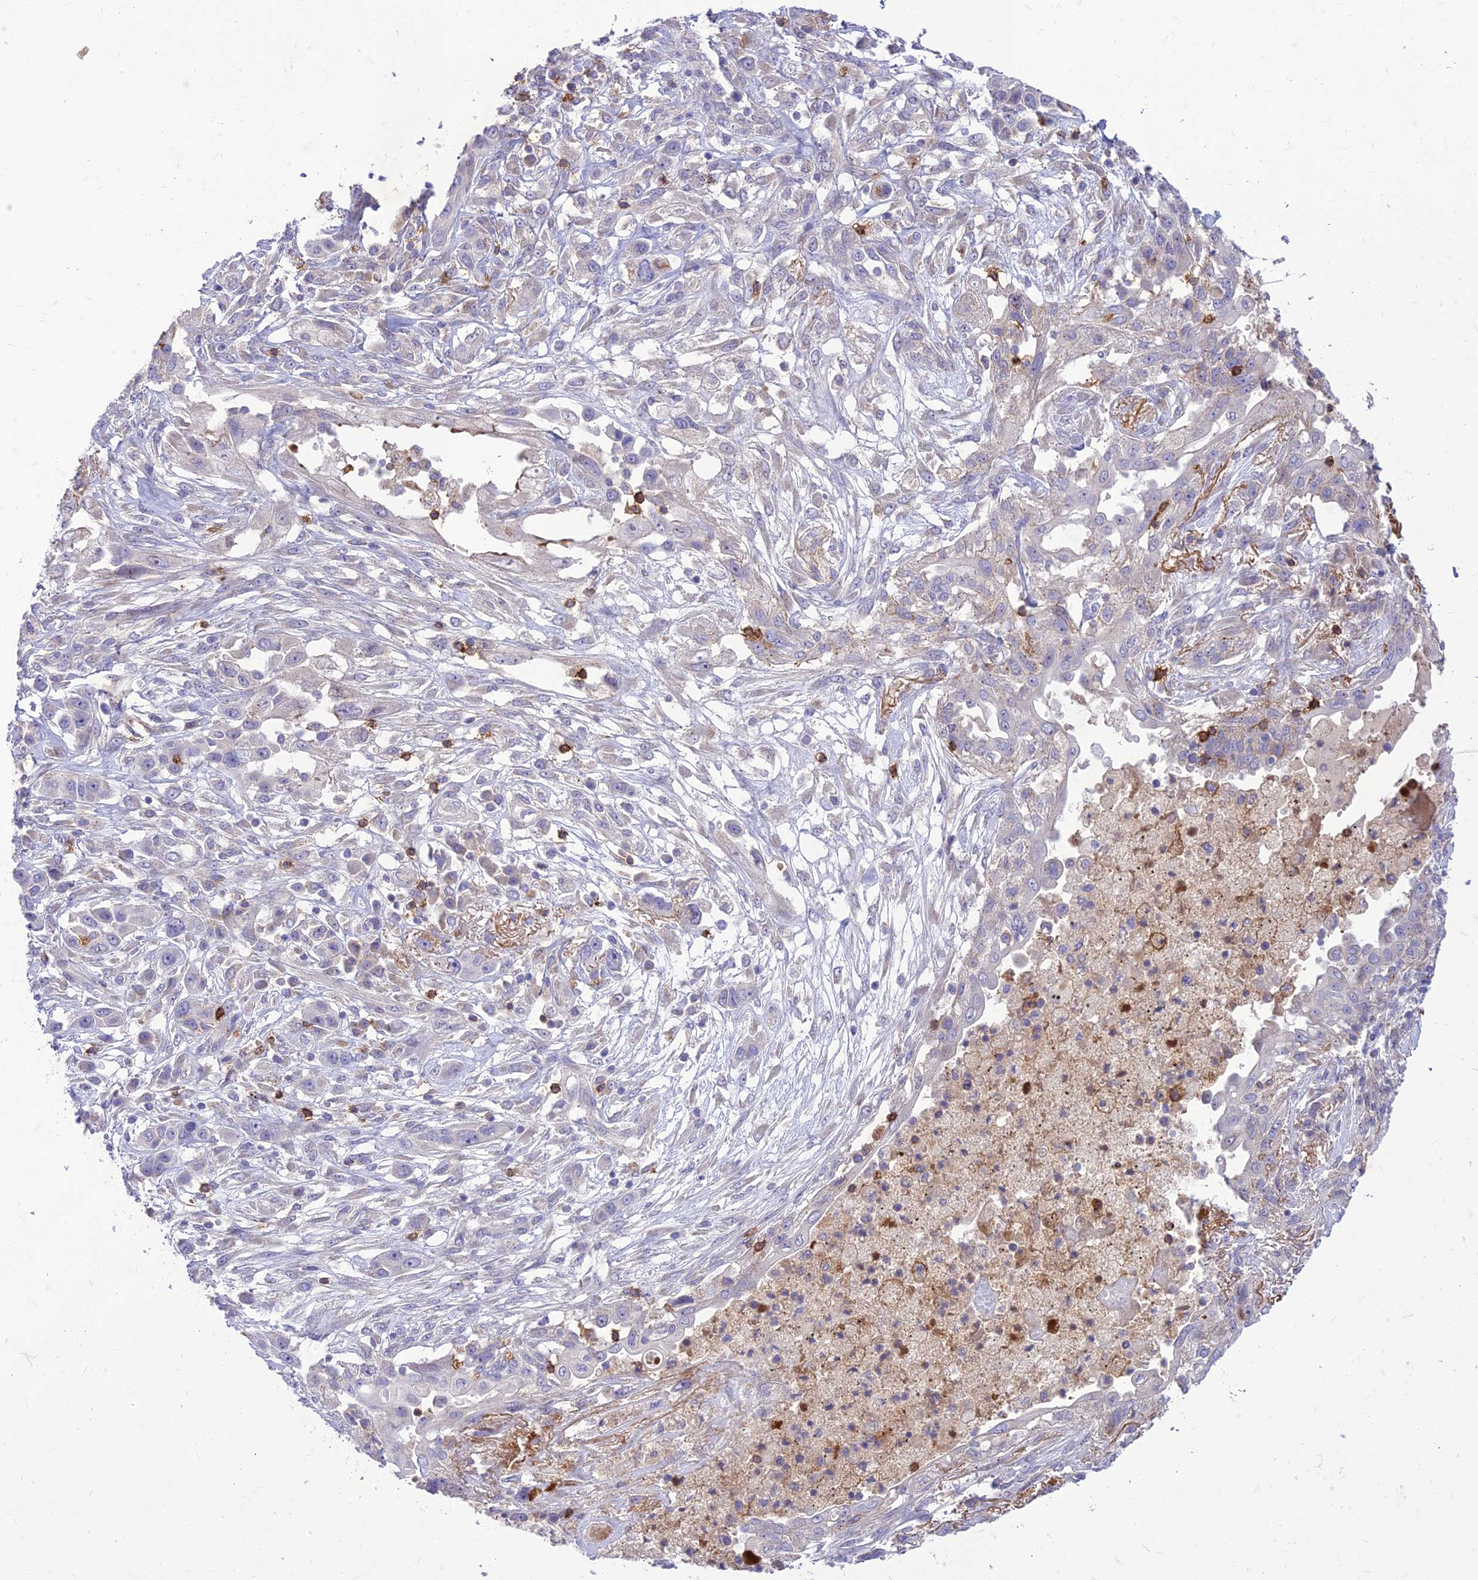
{"staining": {"intensity": "negative", "quantity": "none", "location": "none"}, "tissue": "lung cancer", "cell_type": "Tumor cells", "image_type": "cancer", "snomed": [{"axis": "morphology", "description": "Squamous cell carcinoma, NOS"}, {"axis": "topography", "description": "Lung"}], "caption": "This is an immunohistochemistry (IHC) micrograph of human lung cancer. There is no expression in tumor cells.", "gene": "ITGAE", "patient": {"sex": "female", "age": 70}}